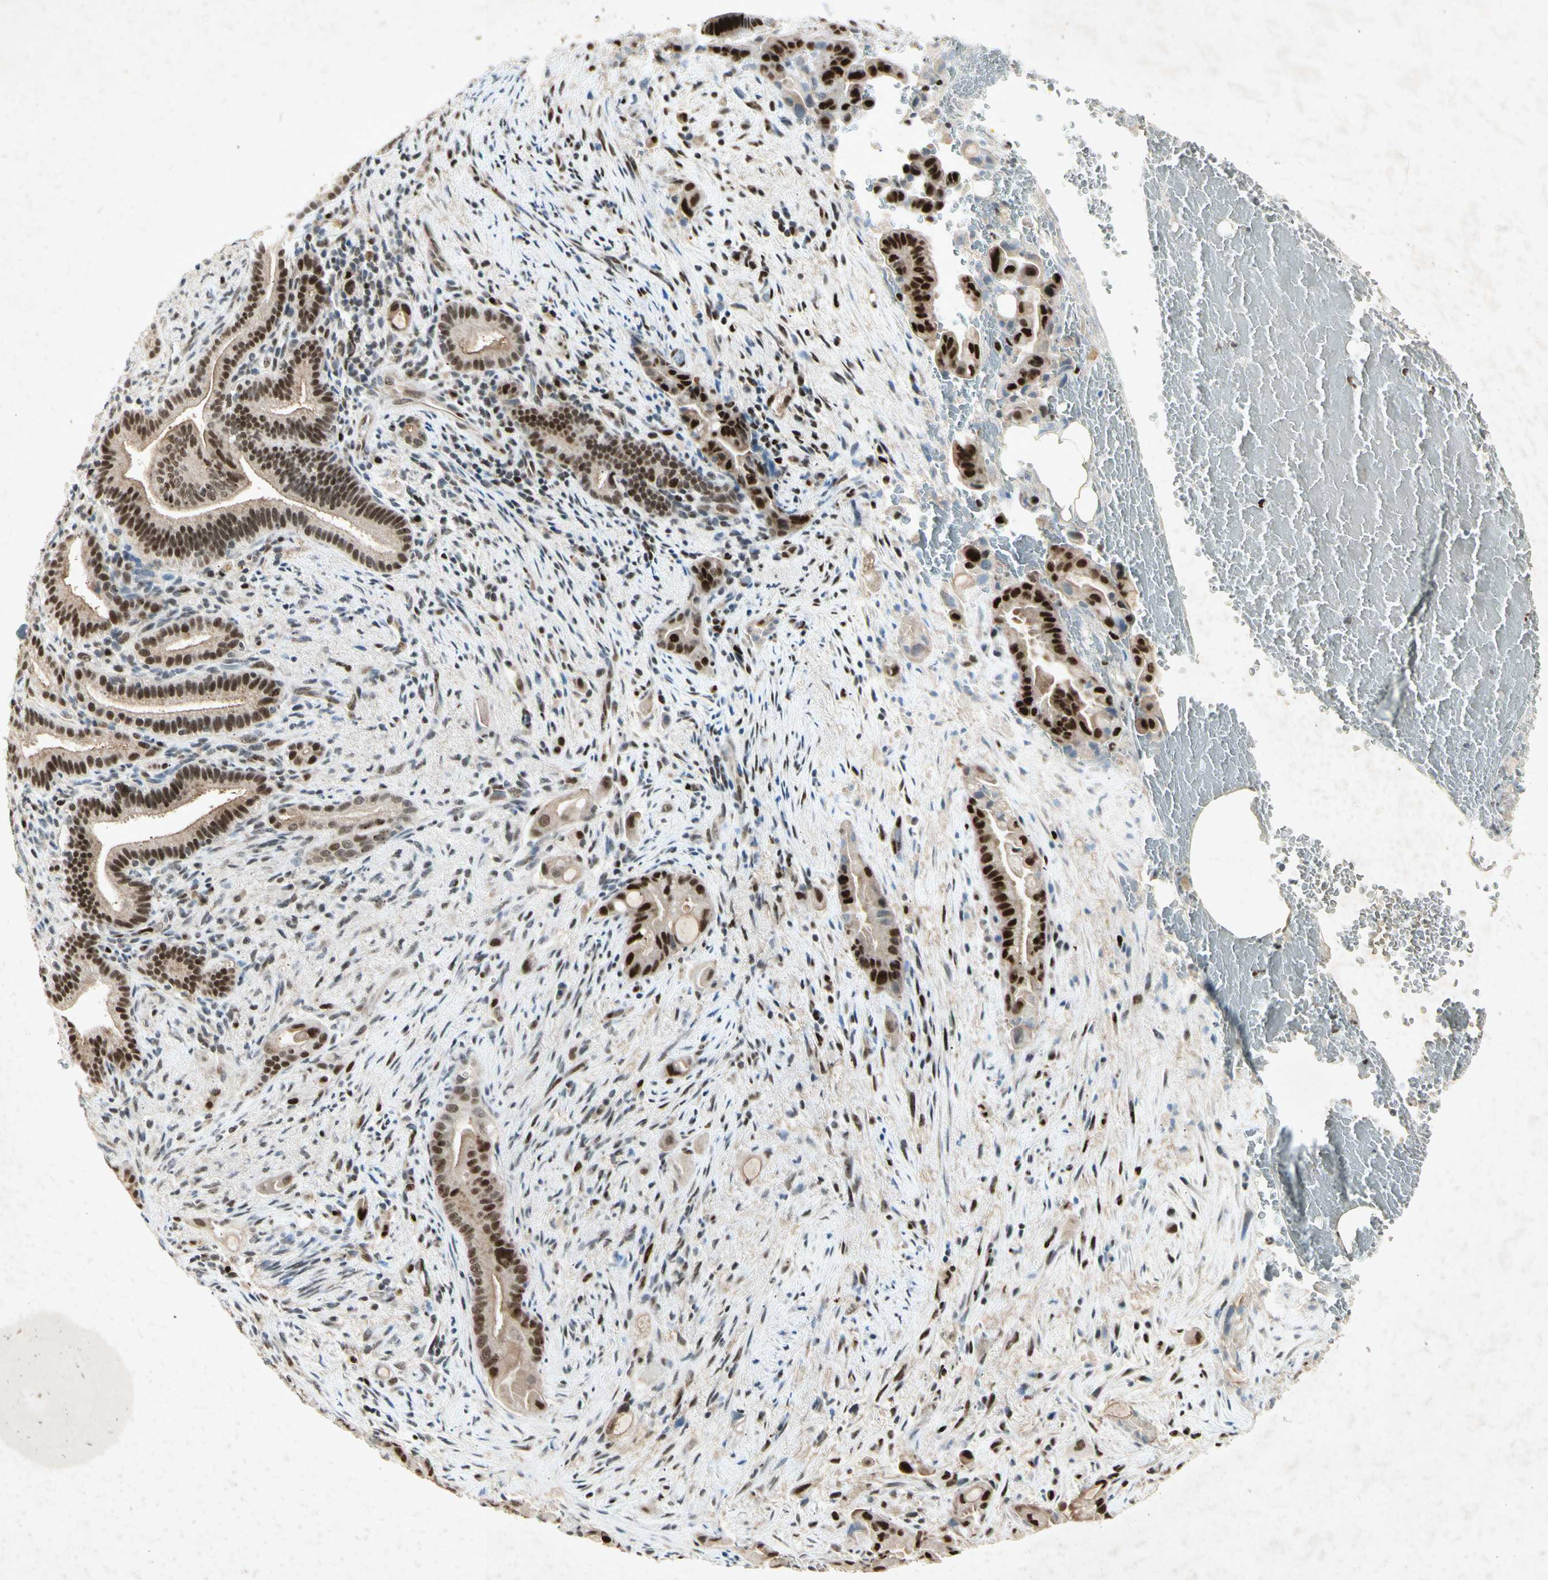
{"staining": {"intensity": "strong", "quantity": ">75%", "location": "nuclear"}, "tissue": "liver cancer", "cell_type": "Tumor cells", "image_type": "cancer", "snomed": [{"axis": "morphology", "description": "Cholangiocarcinoma"}, {"axis": "topography", "description": "Liver"}], "caption": "Liver cancer was stained to show a protein in brown. There is high levels of strong nuclear staining in about >75% of tumor cells.", "gene": "RNF43", "patient": {"sex": "female", "age": 68}}